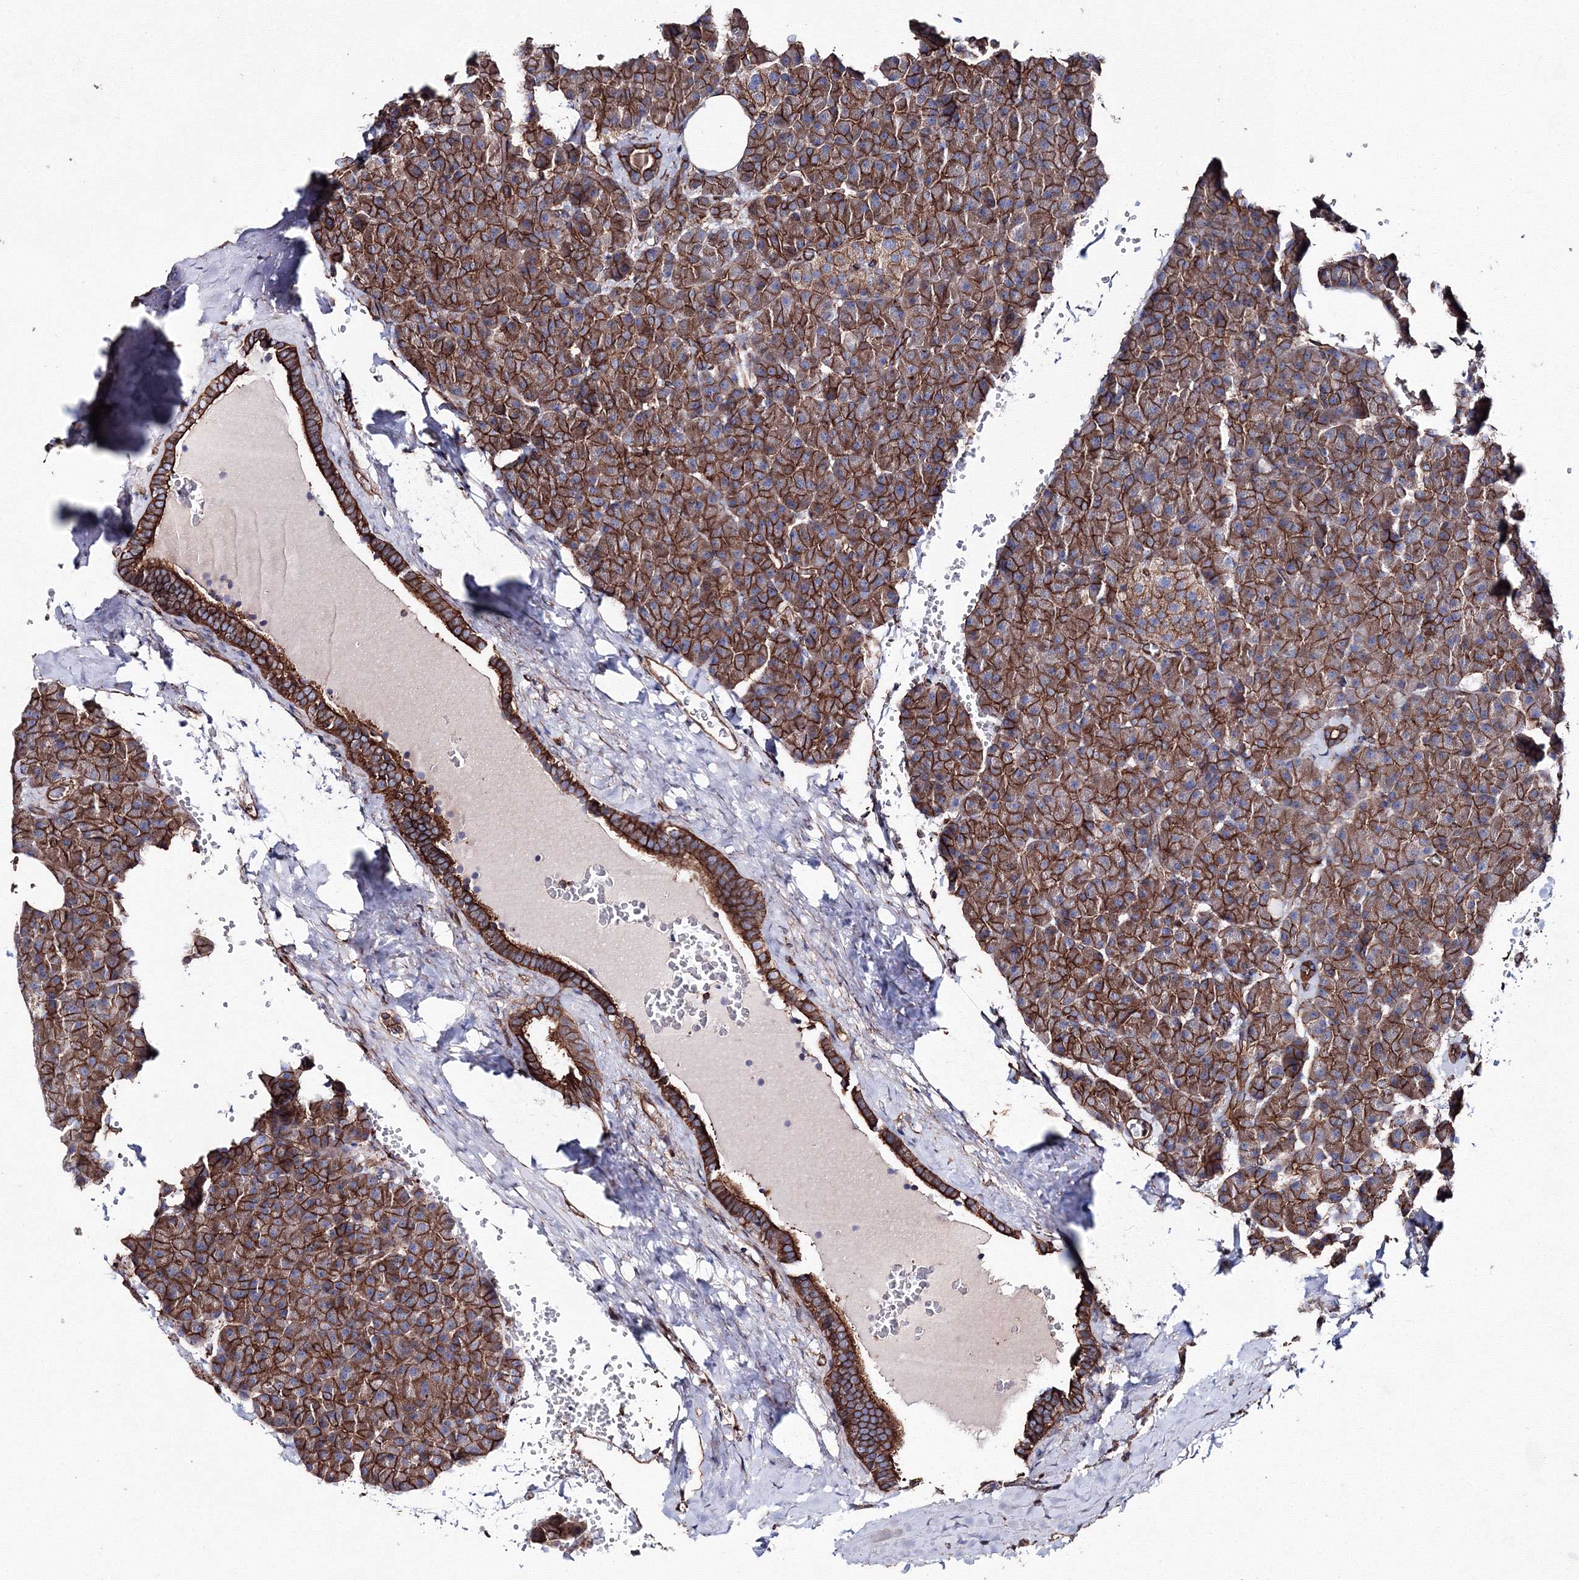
{"staining": {"intensity": "strong", "quantity": ">75%", "location": "cytoplasmic/membranous"}, "tissue": "pancreas", "cell_type": "Exocrine glandular cells", "image_type": "normal", "snomed": [{"axis": "morphology", "description": "Normal tissue, NOS"}, {"axis": "topography", "description": "Pancreas"}], "caption": "Protein staining displays strong cytoplasmic/membranous staining in about >75% of exocrine glandular cells in unremarkable pancreas. The staining was performed using DAB (3,3'-diaminobenzidine), with brown indicating positive protein expression. Nuclei are stained blue with hematoxylin.", "gene": "ANKRD37", "patient": {"sex": "female", "age": 35}}